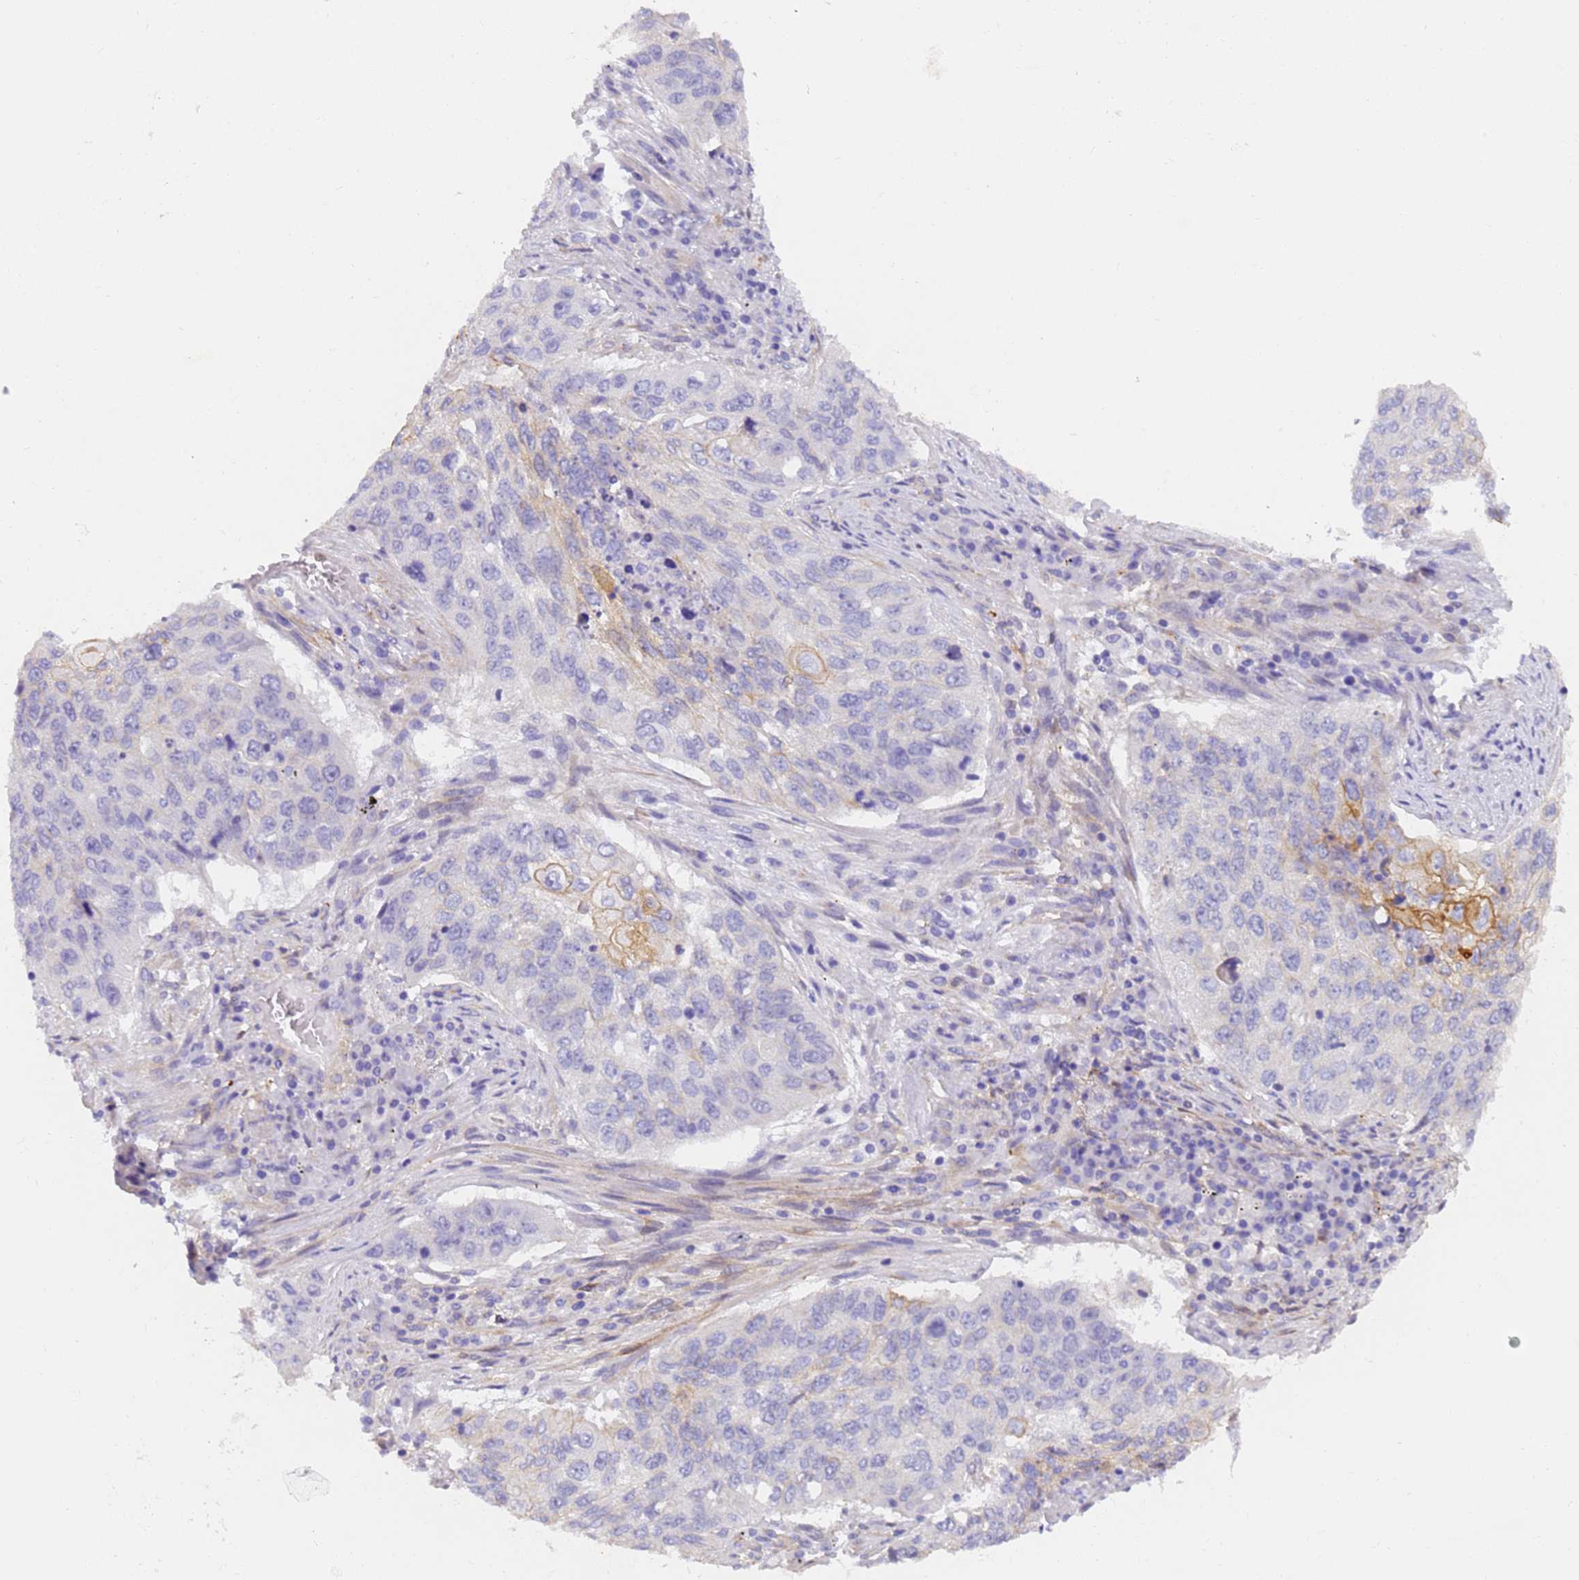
{"staining": {"intensity": "moderate", "quantity": "<25%", "location": "cytoplasmic/membranous"}, "tissue": "lung cancer", "cell_type": "Tumor cells", "image_type": "cancer", "snomed": [{"axis": "morphology", "description": "Squamous cell carcinoma, NOS"}, {"axis": "topography", "description": "Lung"}], "caption": "Human lung cancer stained with a brown dye demonstrates moderate cytoplasmic/membranous positive staining in about <25% of tumor cells.", "gene": "MVB12A", "patient": {"sex": "female", "age": 63}}